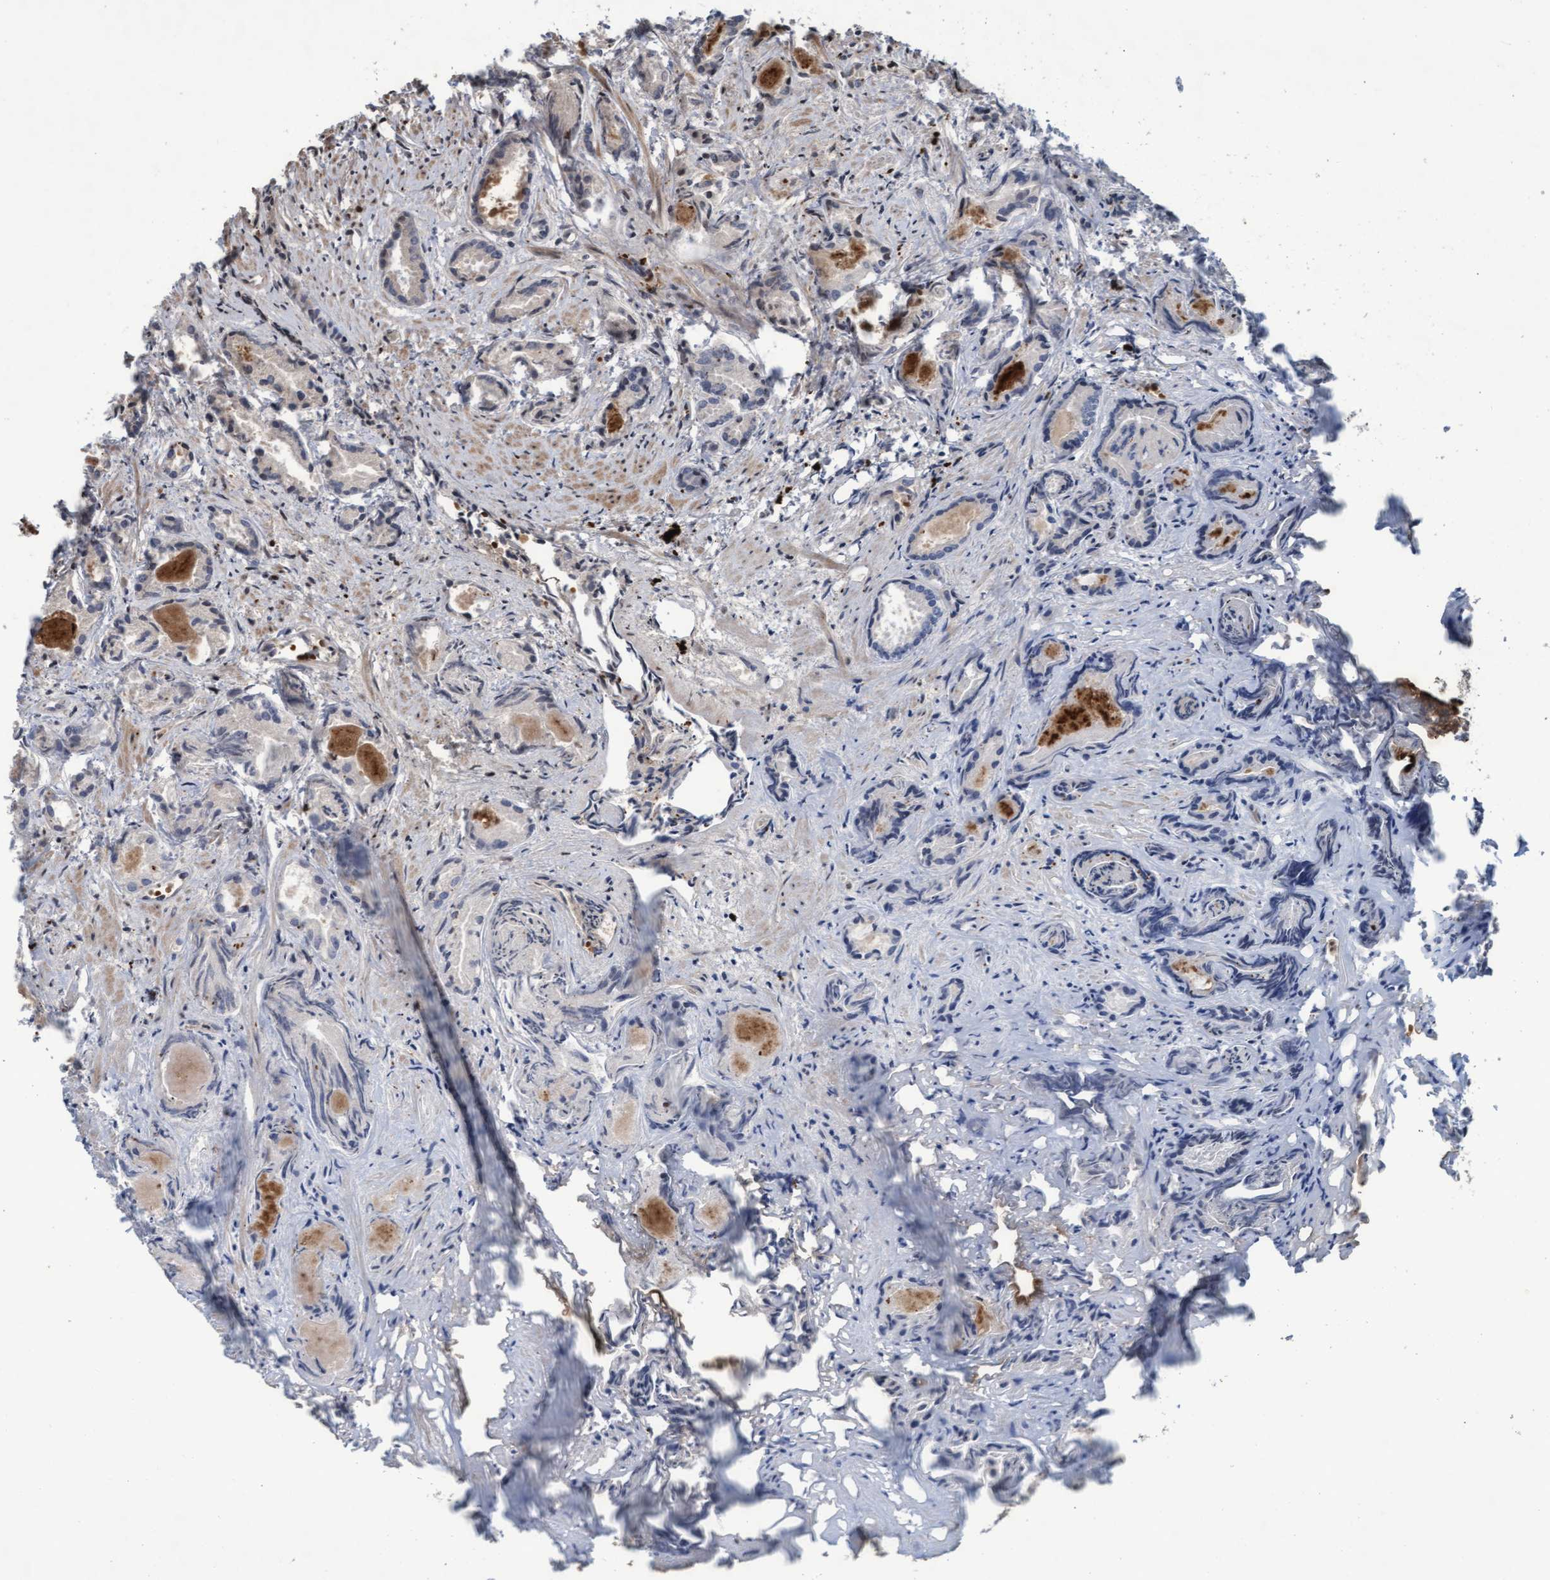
{"staining": {"intensity": "negative", "quantity": "none", "location": "none"}, "tissue": "prostate cancer", "cell_type": "Tumor cells", "image_type": "cancer", "snomed": [{"axis": "morphology", "description": "Adenocarcinoma, Low grade"}, {"axis": "topography", "description": "Prostate"}], "caption": "Immunohistochemical staining of prostate cancer (adenocarcinoma (low-grade)) displays no significant positivity in tumor cells. (DAB (3,3'-diaminobenzidine) immunohistochemistry with hematoxylin counter stain).", "gene": "KCNC2", "patient": {"sex": "male", "age": 72}}